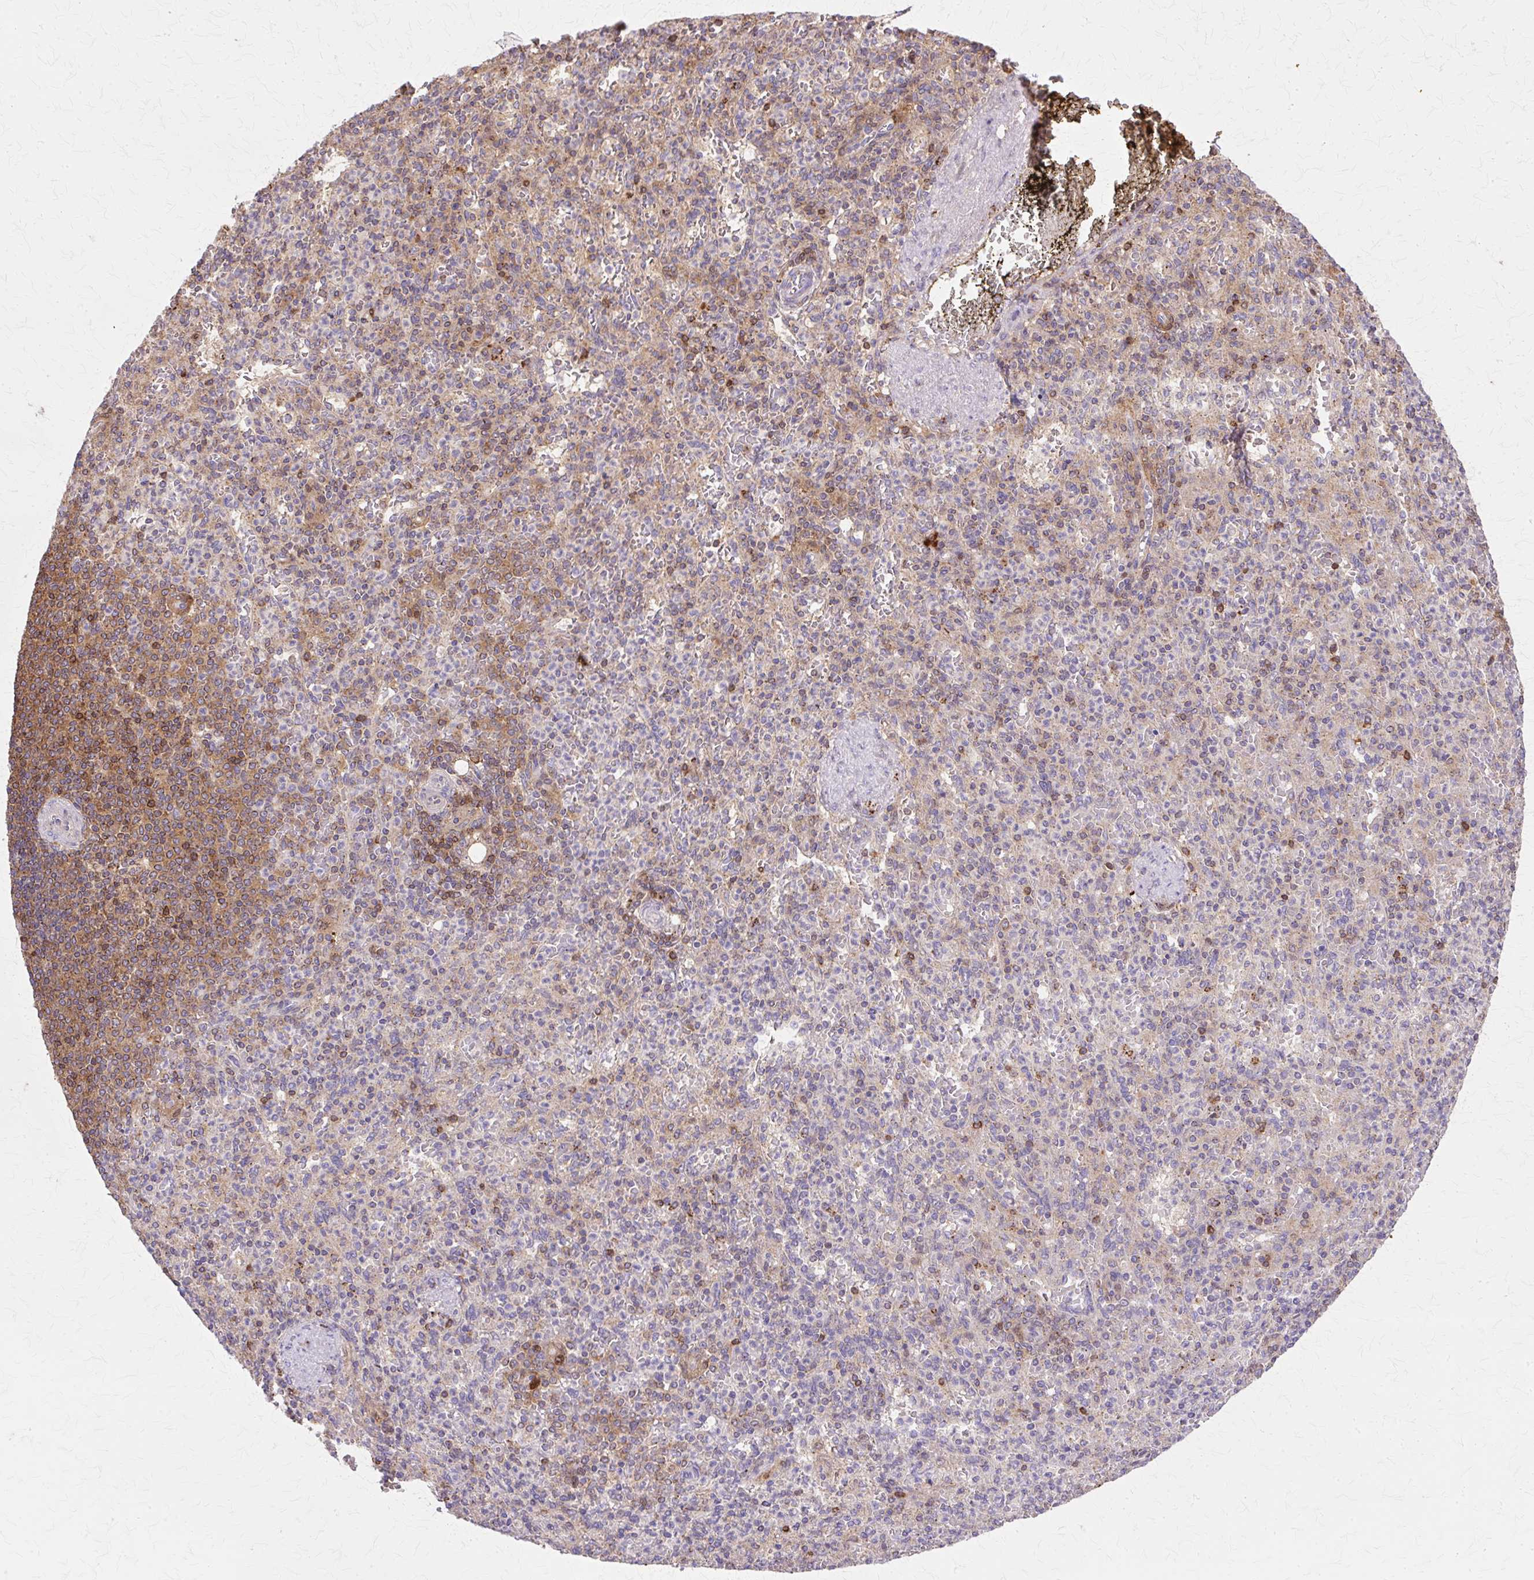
{"staining": {"intensity": "negative", "quantity": "none", "location": "none"}, "tissue": "spleen", "cell_type": "Cells in red pulp", "image_type": "normal", "snomed": [{"axis": "morphology", "description": "Normal tissue, NOS"}, {"axis": "topography", "description": "Spleen"}], "caption": "High magnification brightfield microscopy of normal spleen stained with DAB (3,3'-diaminobenzidine) (brown) and counterstained with hematoxylin (blue): cells in red pulp show no significant positivity. (Brightfield microscopy of DAB (3,3'-diaminobenzidine) immunohistochemistry (IHC) at high magnification).", "gene": "COPB1", "patient": {"sex": "female", "age": 74}}